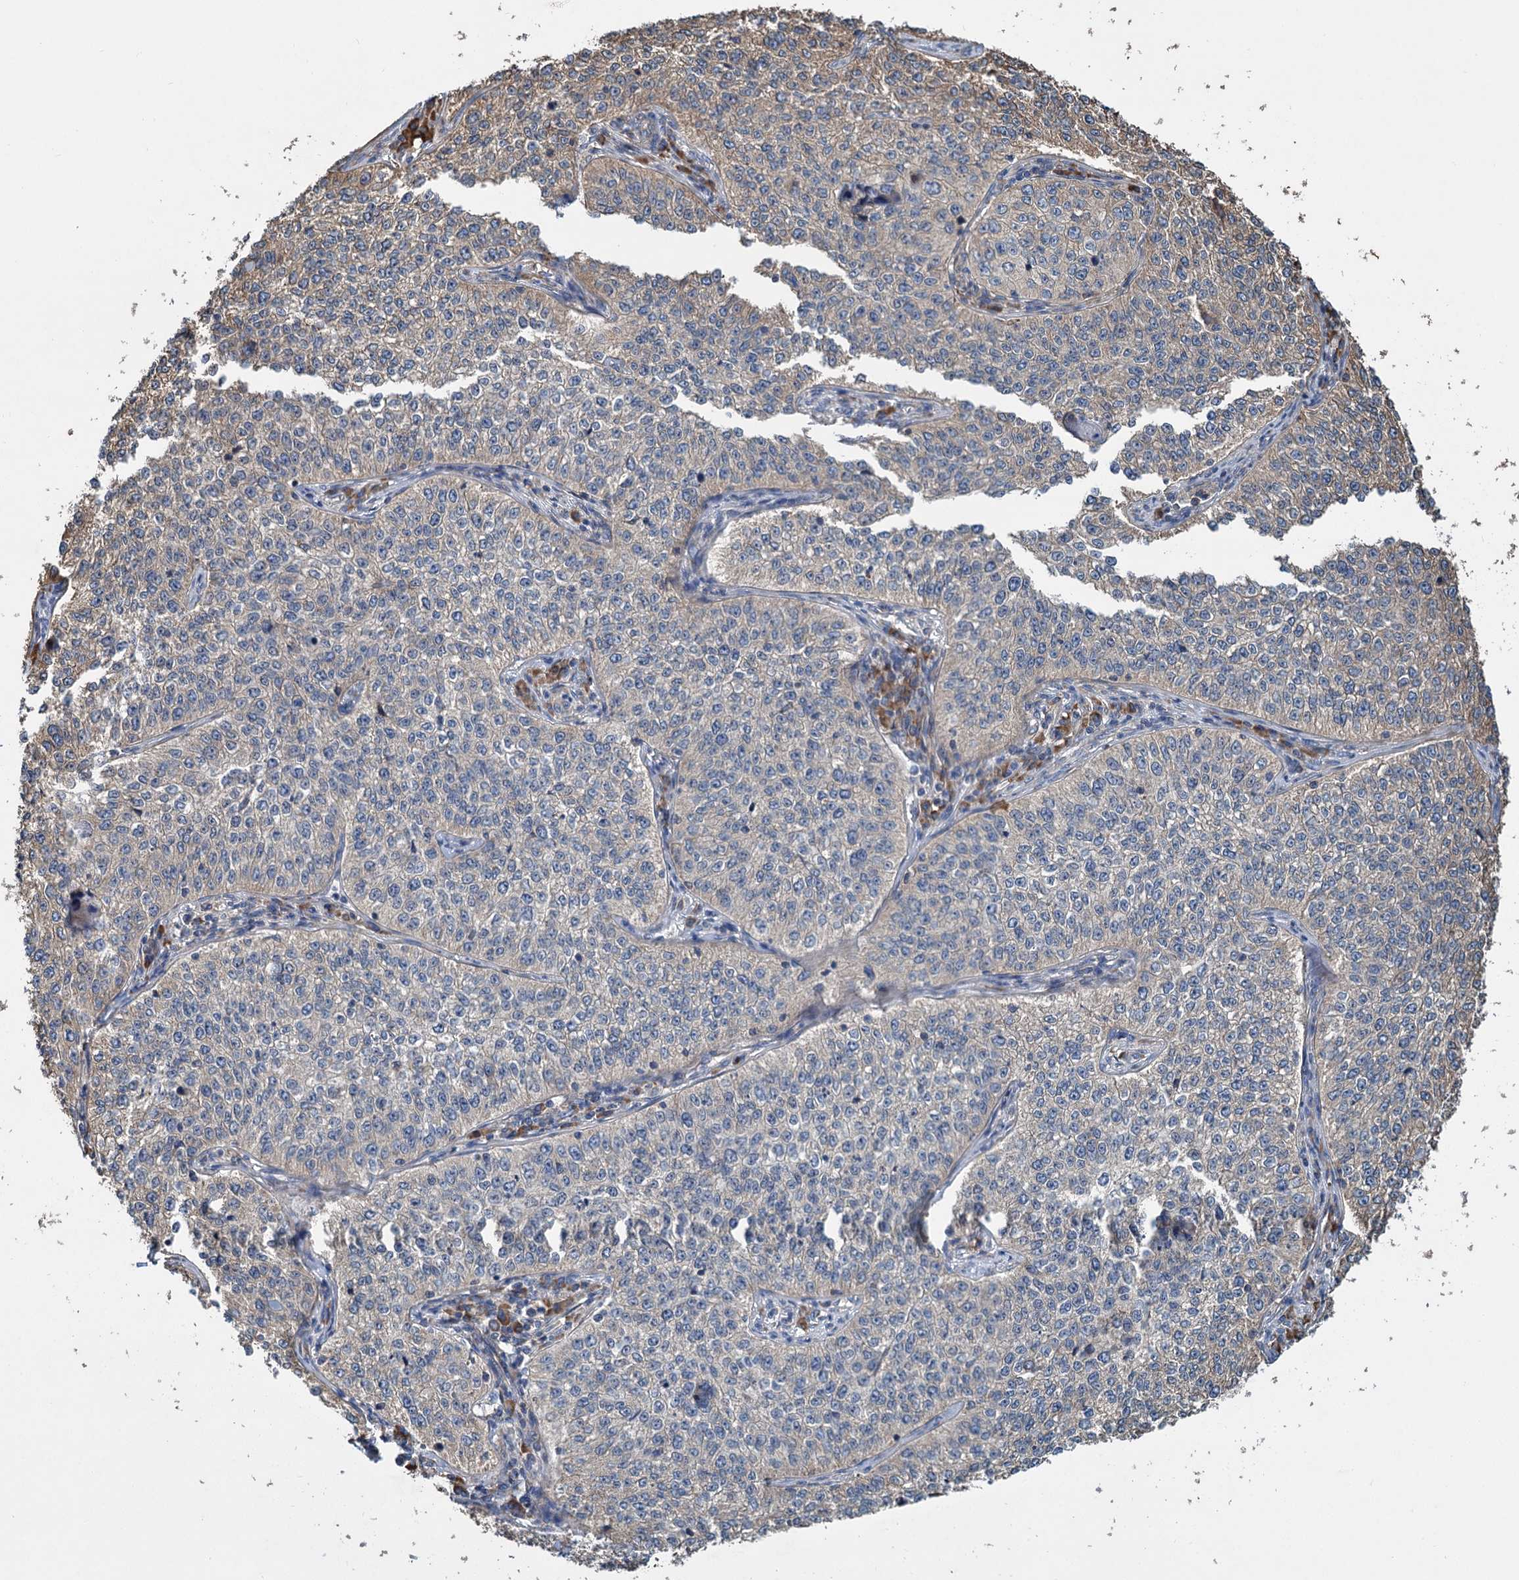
{"staining": {"intensity": "moderate", "quantity": "25%-75%", "location": "cytoplasmic/membranous"}, "tissue": "cervical cancer", "cell_type": "Tumor cells", "image_type": "cancer", "snomed": [{"axis": "morphology", "description": "Squamous cell carcinoma, NOS"}, {"axis": "topography", "description": "Cervix"}], "caption": "Cervical squamous cell carcinoma stained for a protein (brown) exhibits moderate cytoplasmic/membranous positive positivity in about 25%-75% of tumor cells.", "gene": "LINS1", "patient": {"sex": "female", "age": 35}}